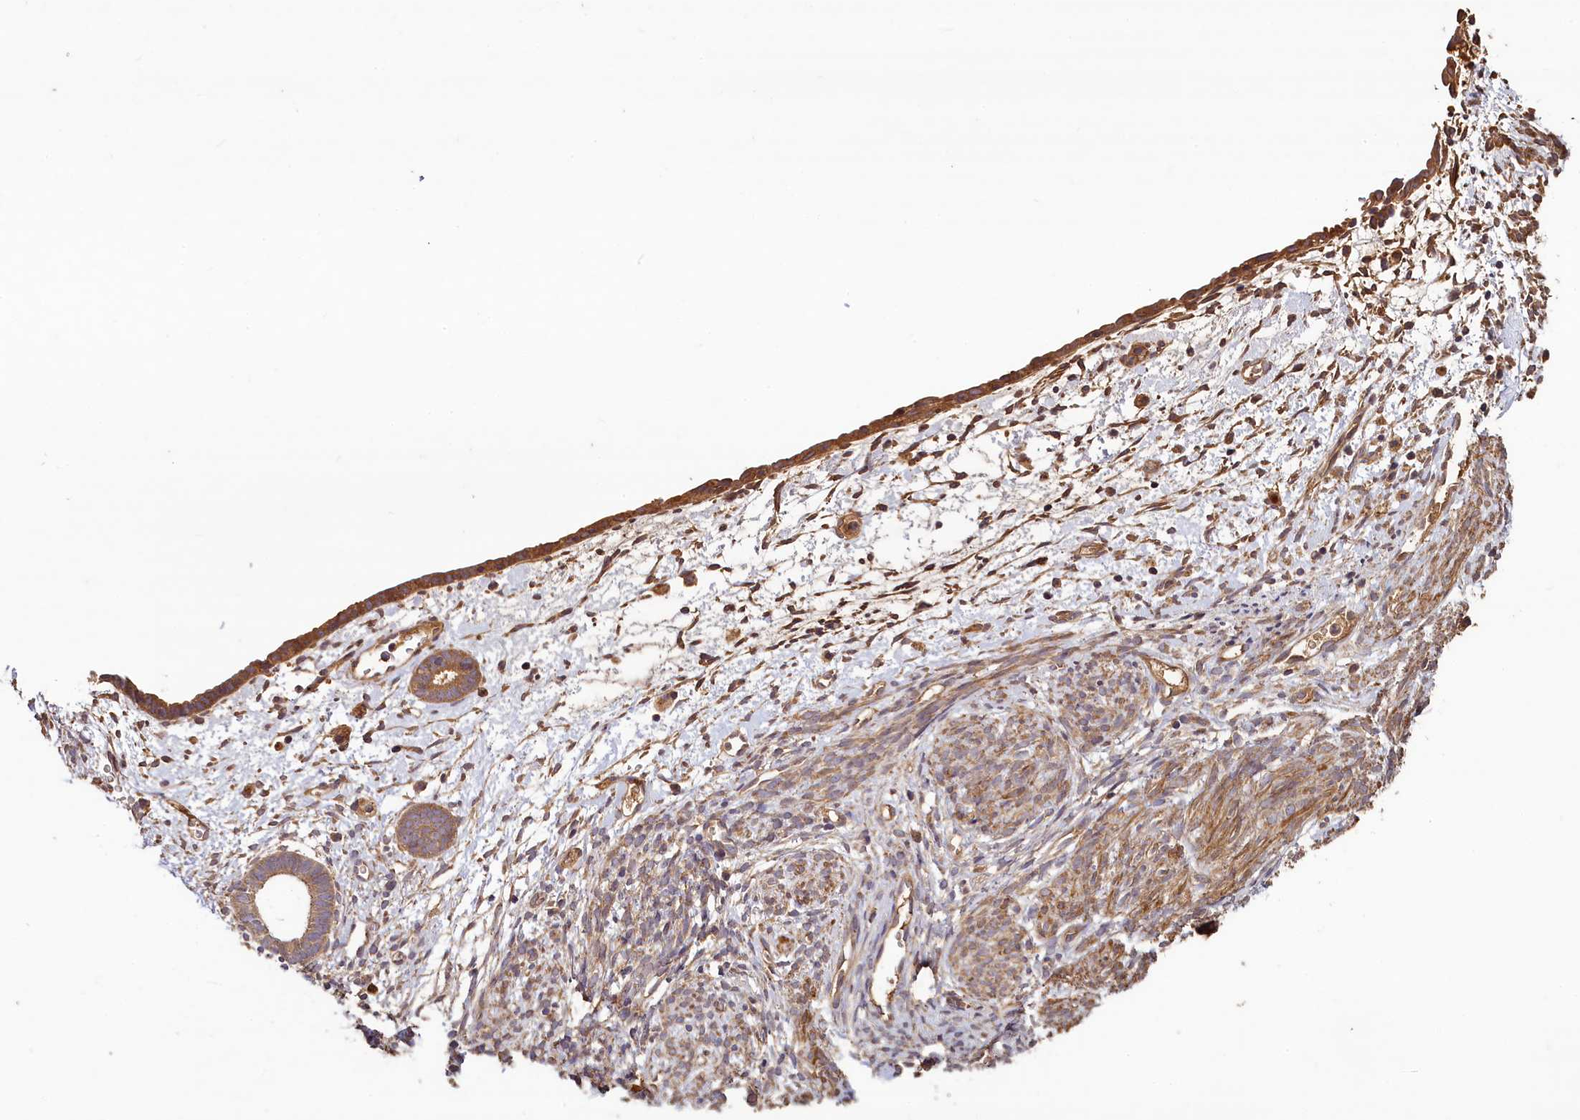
{"staining": {"intensity": "moderate", "quantity": ">75%", "location": "cytoplasmic/membranous"}, "tissue": "endometrium", "cell_type": "Cells in endometrial stroma", "image_type": "normal", "snomed": [{"axis": "morphology", "description": "Normal tissue, NOS"}, {"axis": "morphology", "description": "Adenocarcinoma, NOS"}, {"axis": "topography", "description": "Endometrium"}], "caption": "Immunohistochemical staining of benign endometrium exhibits >75% levels of moderate cytoplasmic/membranous protein staining in about >75% of cells in endometrial stroma.", "gene": "NUDT6", "patient": {"sex": "female", "age": 57}}